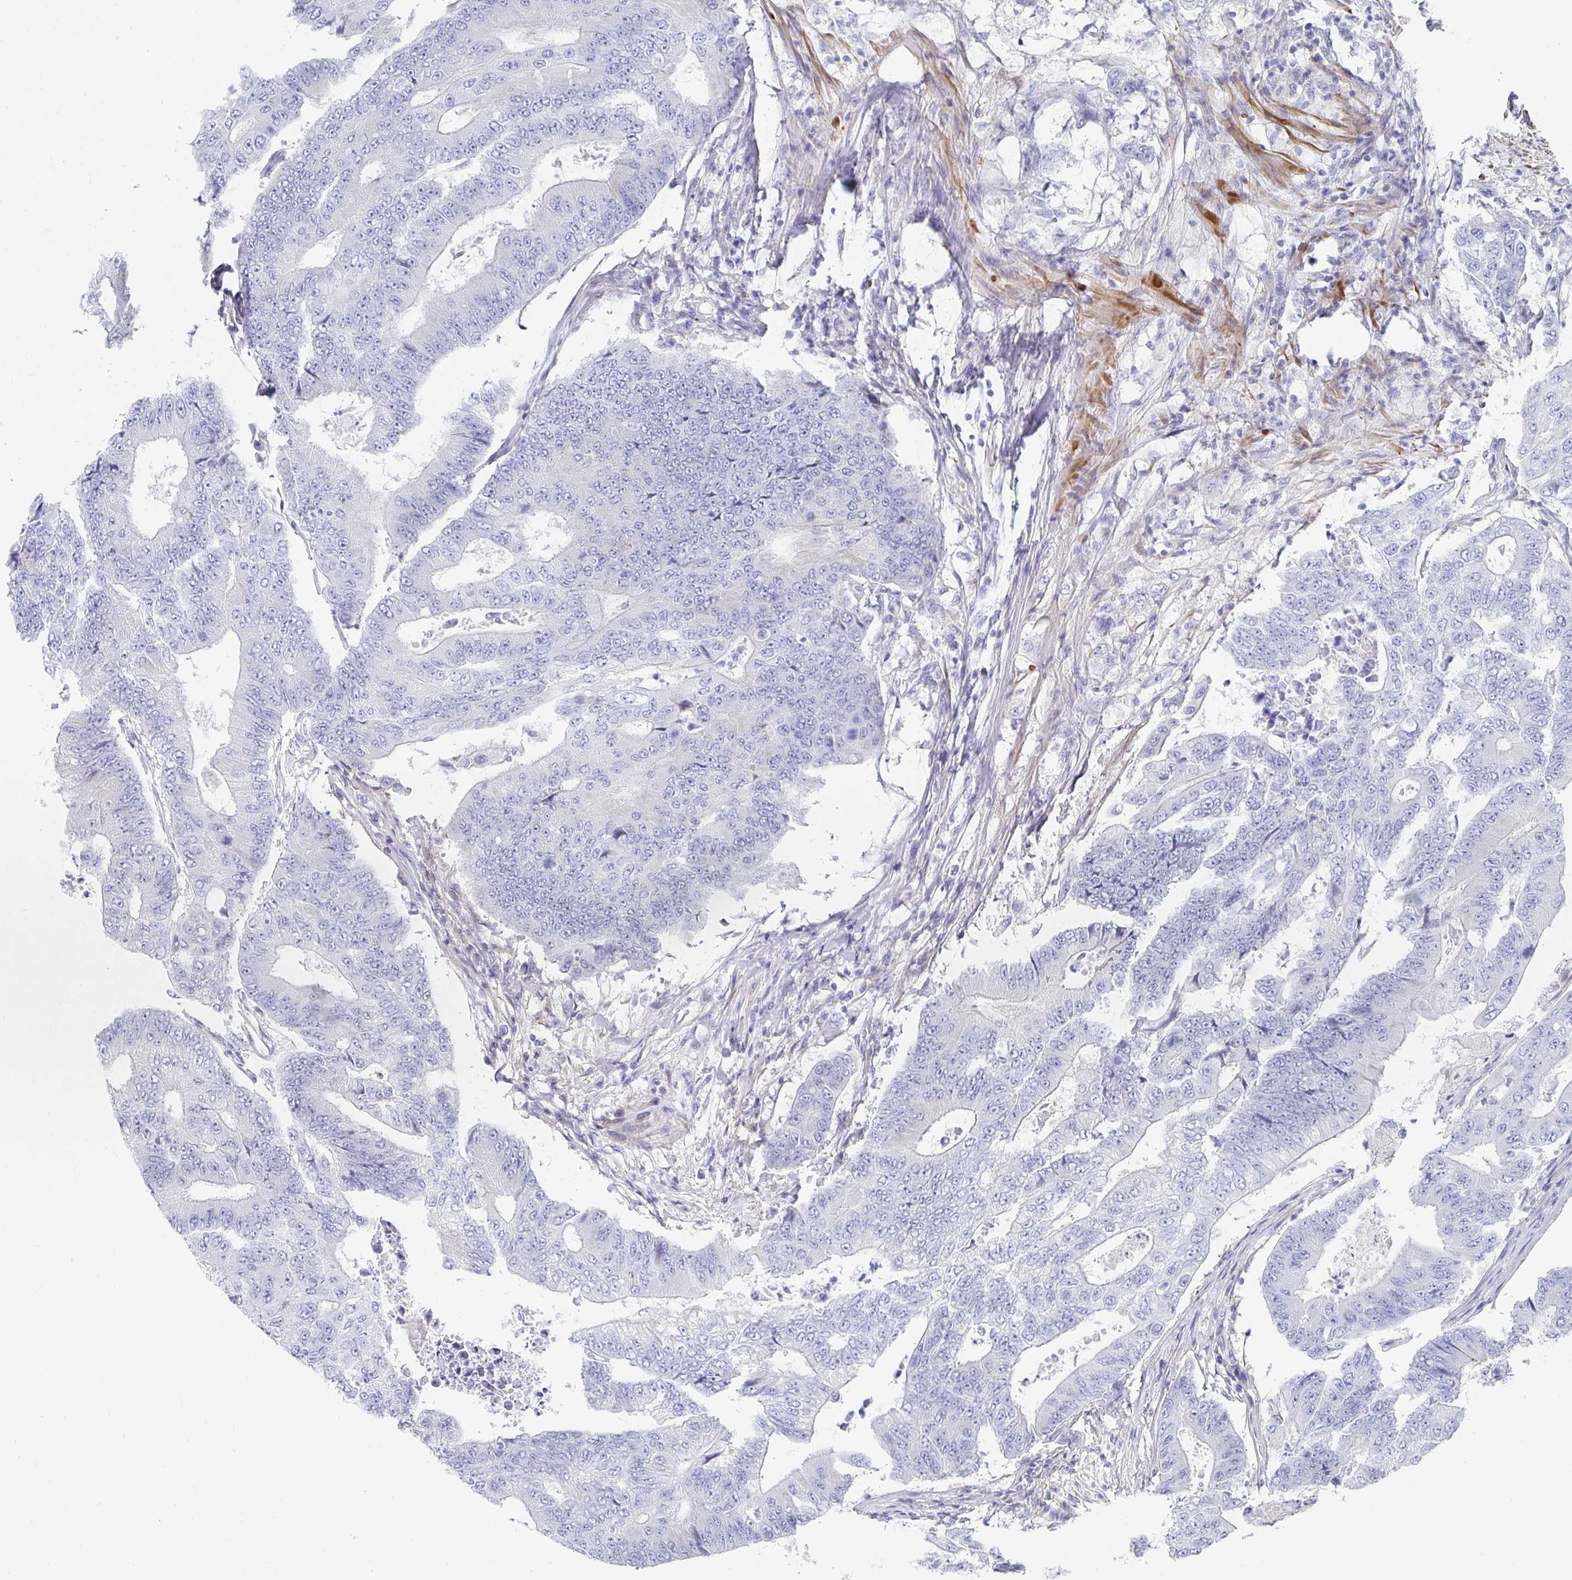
{"staining": {"intensity": "negative", "quantity": "none", "location": "none"}, "tissue": "colorectal cancer", "cell_type": "Tumor cells", "image_type": "cancer", "snomed": [{"axis": "morphology", "description": "Adenocarcinoma, NOS"}, {"axis": "topography", "description": "Colon"}], "caption": "DAB immunohistochemical staining of colorectal adenocarcinoma displays no significant expression in tumor cells. Brightfield microscopy of immunohistochemistry (IHC) stained with DAB (3,3'-diaminobenzidine) (brown) and hematoxylin (blue), captured at high magnification.", "gene": "ZFP82", "patient": {"sex": "female", "age": 48}}